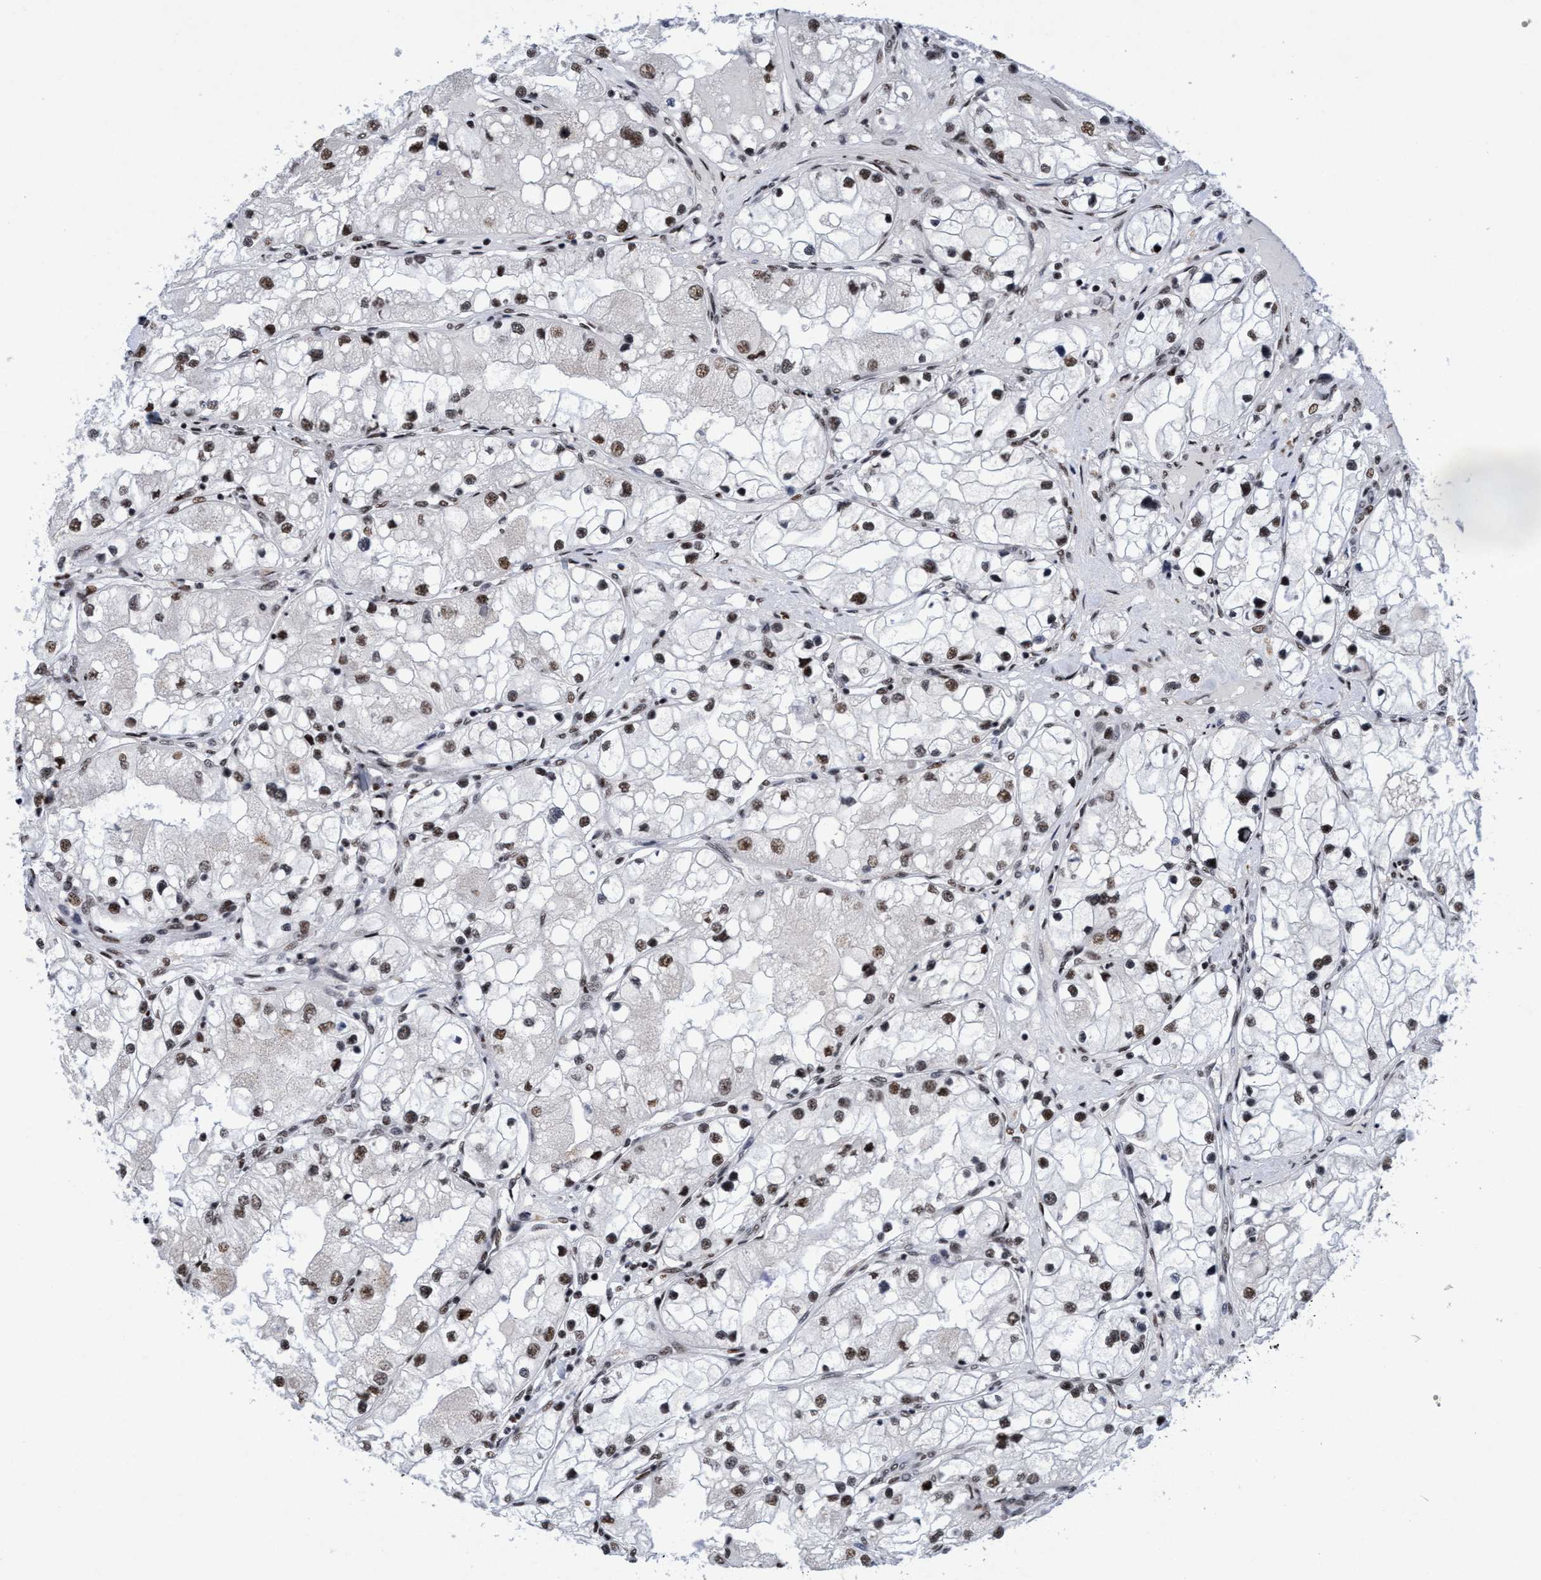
{"staining": {"intensity": "moderate", "quantity": ">75%", "location": "nuclear"}, "tissue": "renal cancer", "cell_type": "Tumor cells", "image_type": "cancer", "snomed": [{"axis": "morphology", "description": "Adenocarcinoma, NOS"}, {"axis": "topography", "description": "Kidney"}], "caption": "DAB immunohistochemical staining of human renal cancer (adenocarcinoma) displays moderate nuclear protein expression in about >75% of tumor cells.", "gene": "GLT6D1", "patient": {"sex": "male", "age": 68}}